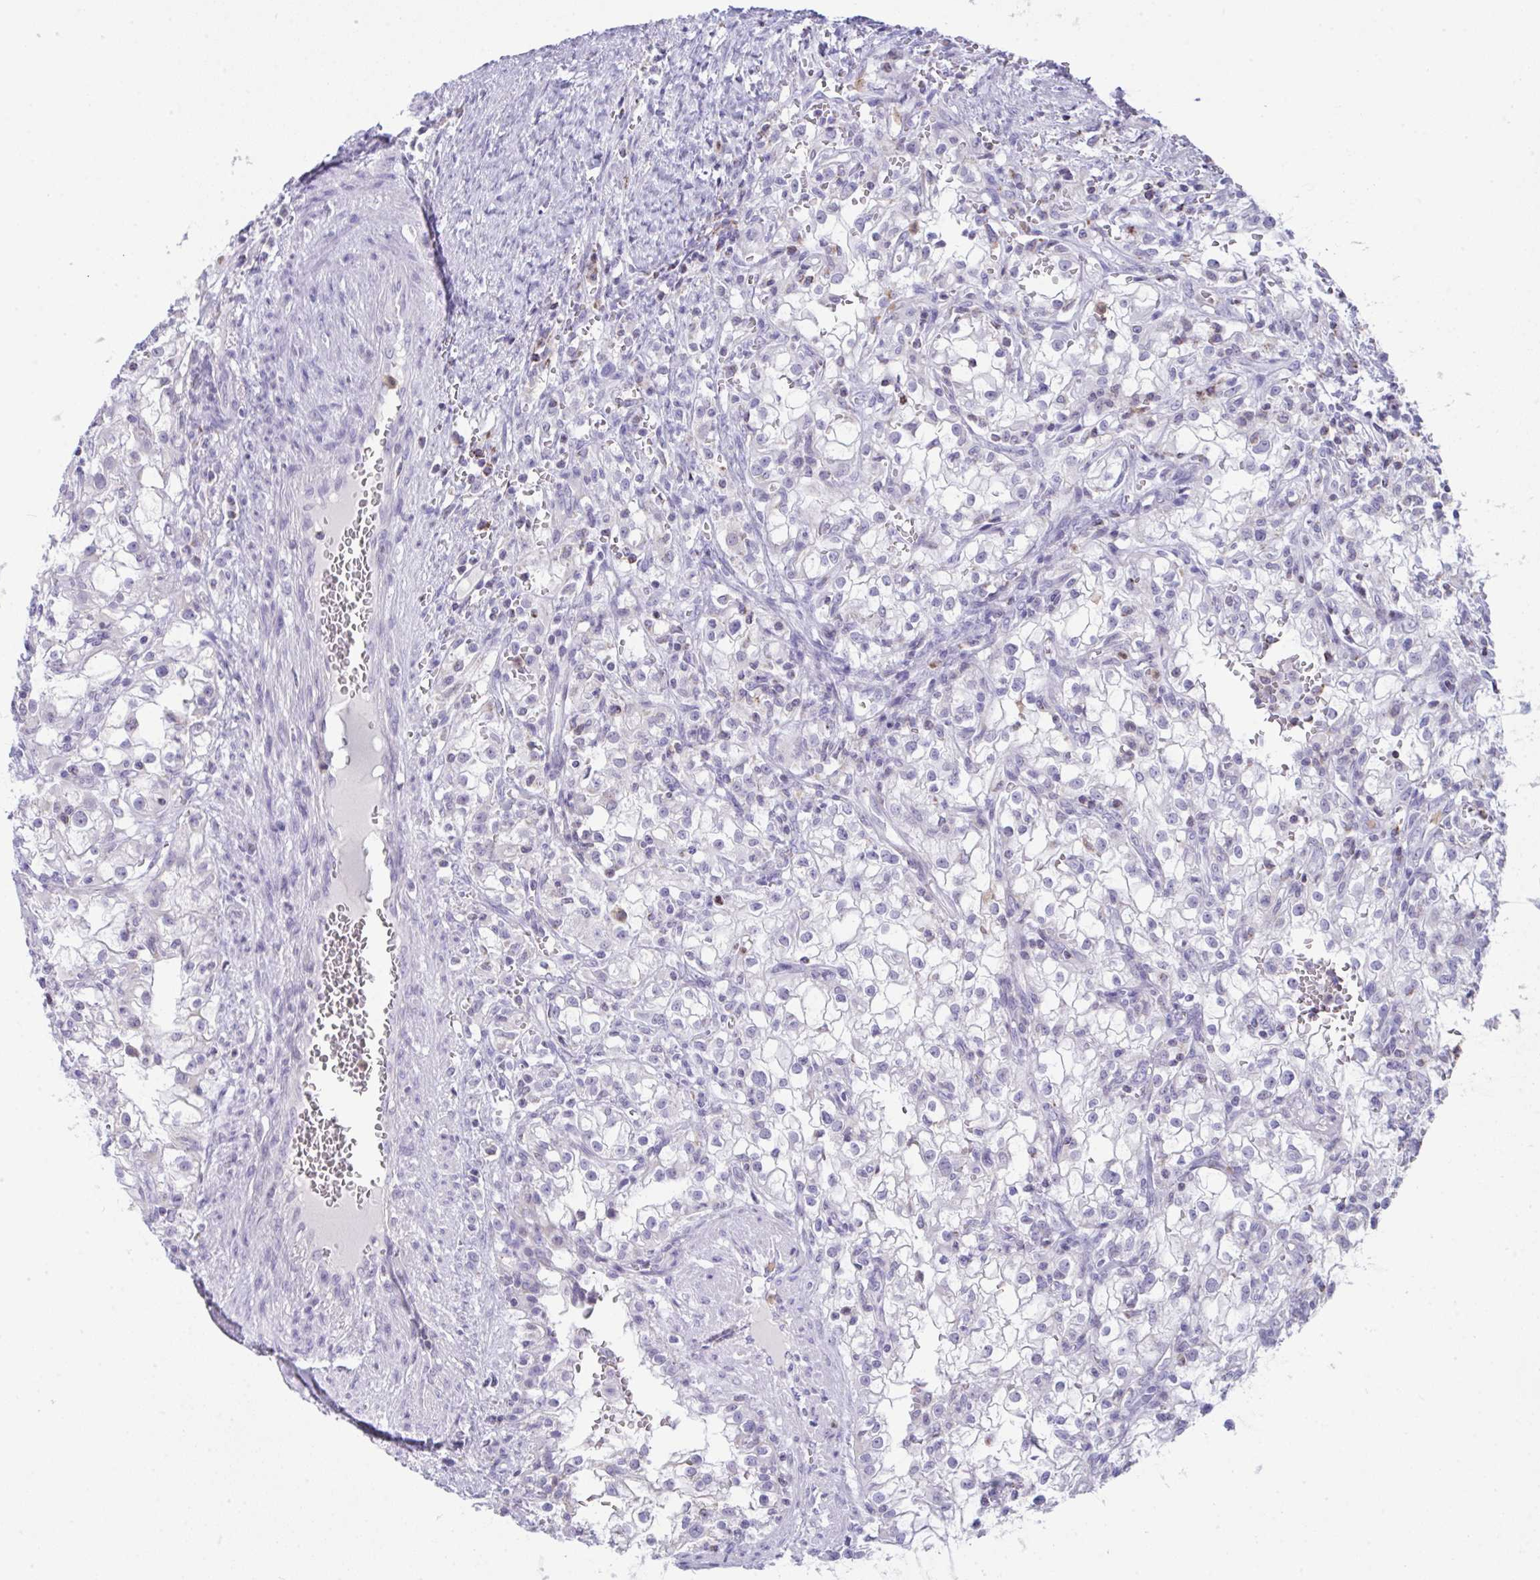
{"staining": {"intensity": "negative", "quantity": "none", "location": "none"}, "tissue": "renal cancer", "cell_type": "Tumor cells", "image_type": "cancer", "snomed": [{"axis": "morphology", "description": "Adenocarcinoma, NOS"}, {"axis": "topography", "description": "Kidney"}], "caption": "The IHC image has no significant staining in tumor cells of renal cancer (adenocarcinoma) tissue.", "gene": "PLA2G12B", "patient": {"sex": "female", "age": 74}}